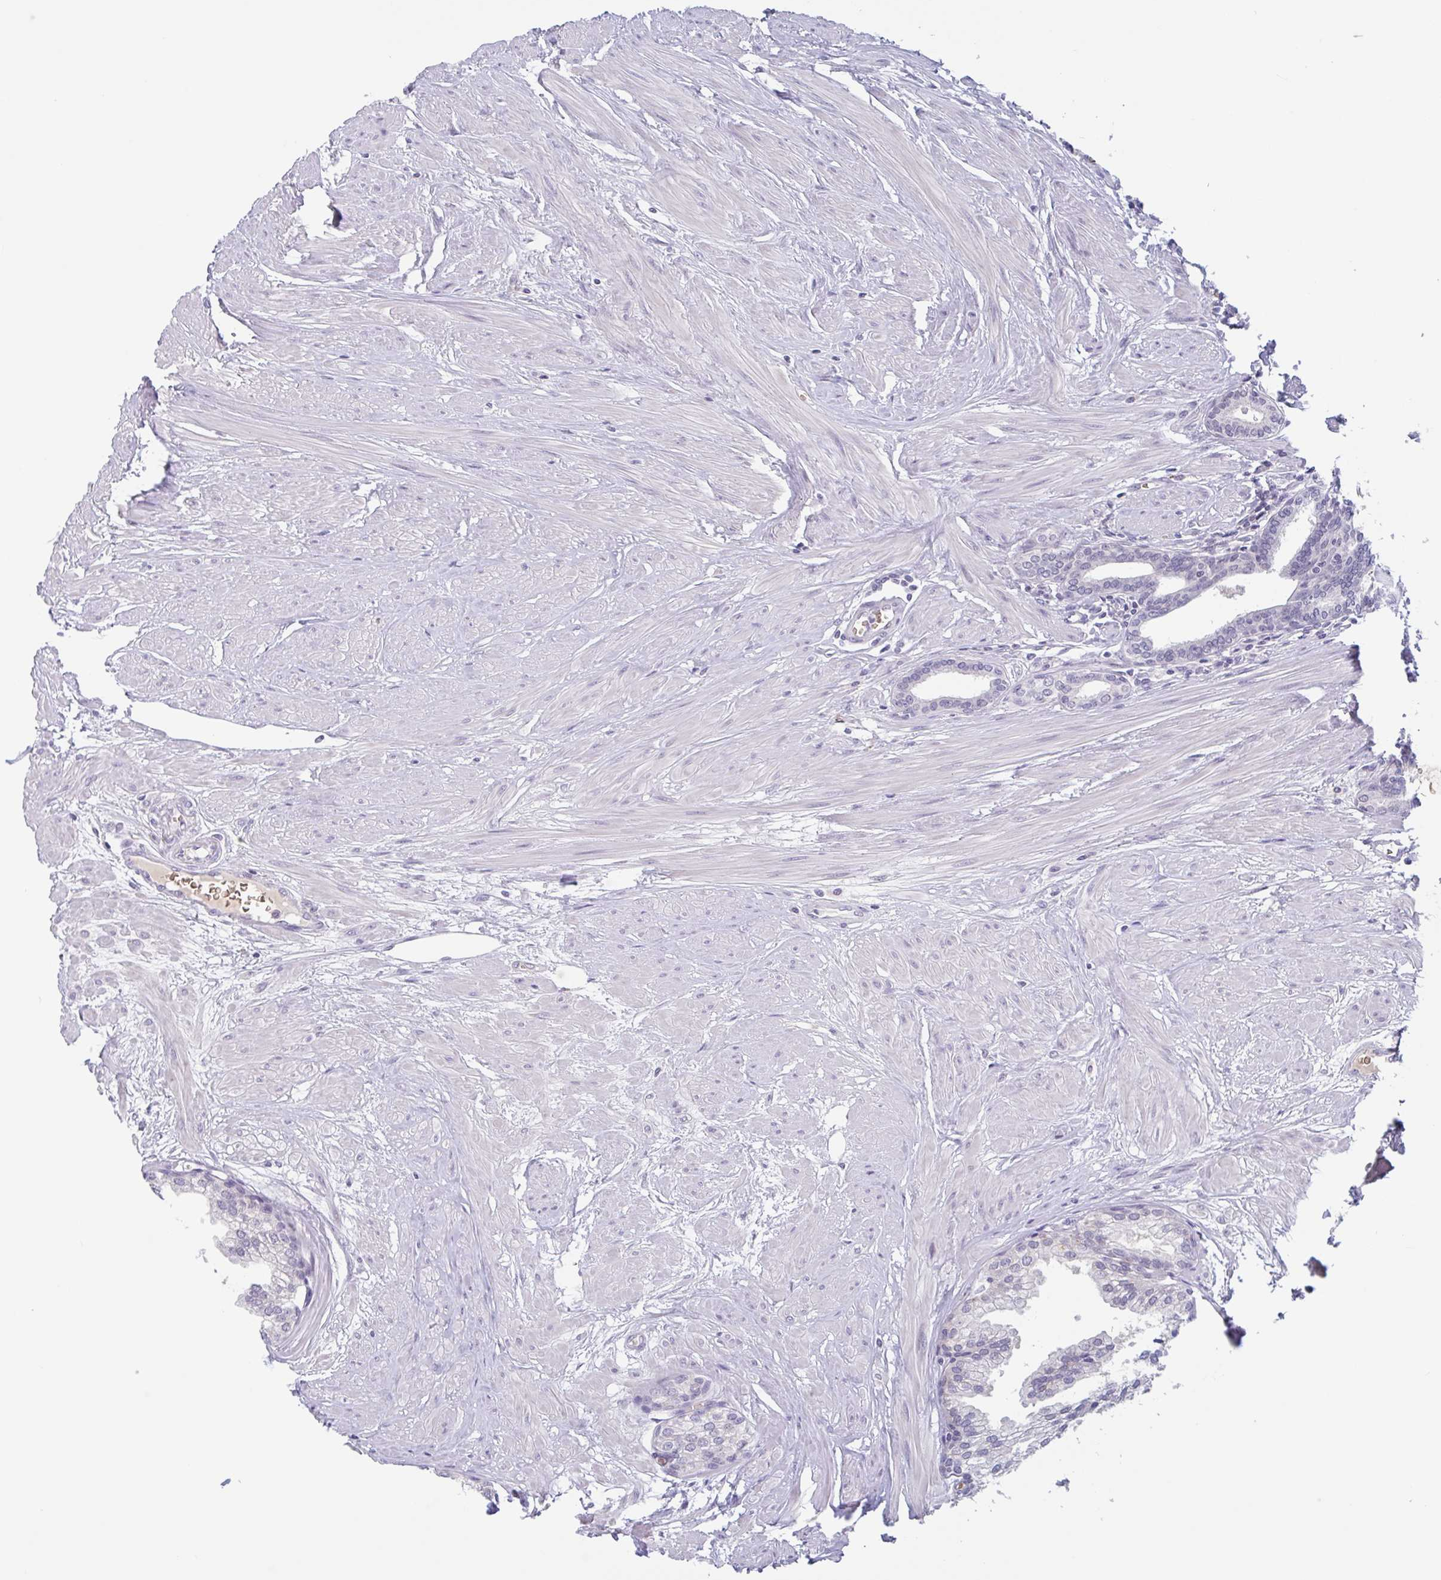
{"staining": {"intensity": "negative", "quantity": "none", "location": "none"}, "tissue": "prostate", "cell_type": "Glandular cells", "image_type": "normal", "snomed": [{"axis": "morphology", "description": "Normal tissue, NOS"}, {"axis": "topography", "description": "Prostate"}, {"axis": "topography", "description": "Peripheral nerve tissue"}], "caption": "Immunohistochemistry micrograph of benign prostate: prostate stained with DAB displays no significant protein expression in glandular cells. (Brightfield microscopy of DAB (3,3'-diaminobenzidine) IHC at high magnification).", "gene": "RHAG", "patient": {"sex": "male", "age": 55}}